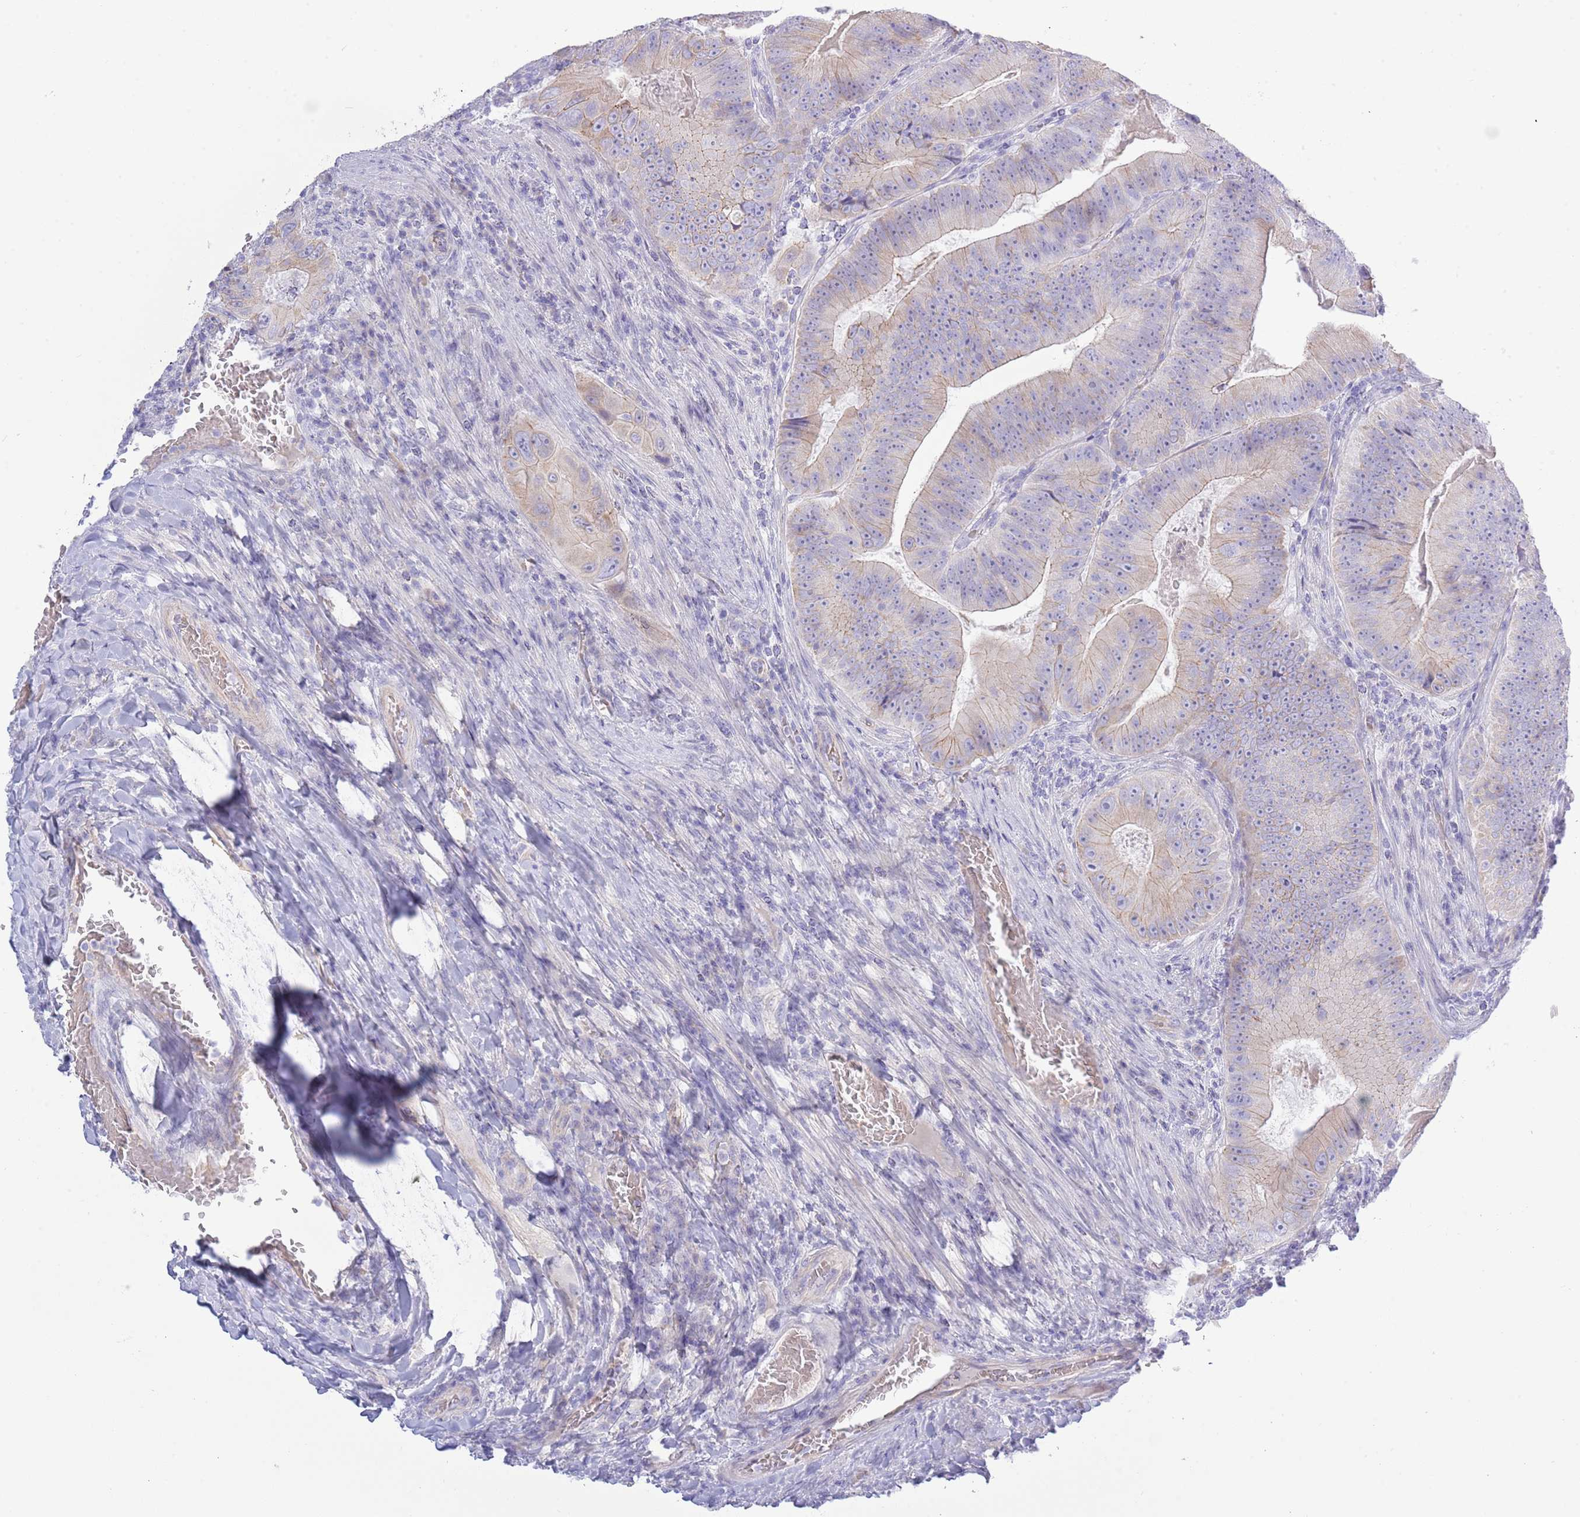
{"staining": {"intensity": "weak", "quantity": "<25%", "location": "cytoplasmic/membranous"}, "tissue": "colorectal cancer", "cell_type": "Tumor cells", "image_type": "cancer", "snomed": [{"axis": "morphology", "description": "Adenocarcinoma, NOS"}, {"axis": "topography", "description": "Colon"}], "caption": "DAB immunohistochemical staining of colorectal cancer displays no significant positivity in tumor cells.", "gene": "ACR", "patient": {"sex": "female", "age": 86}}